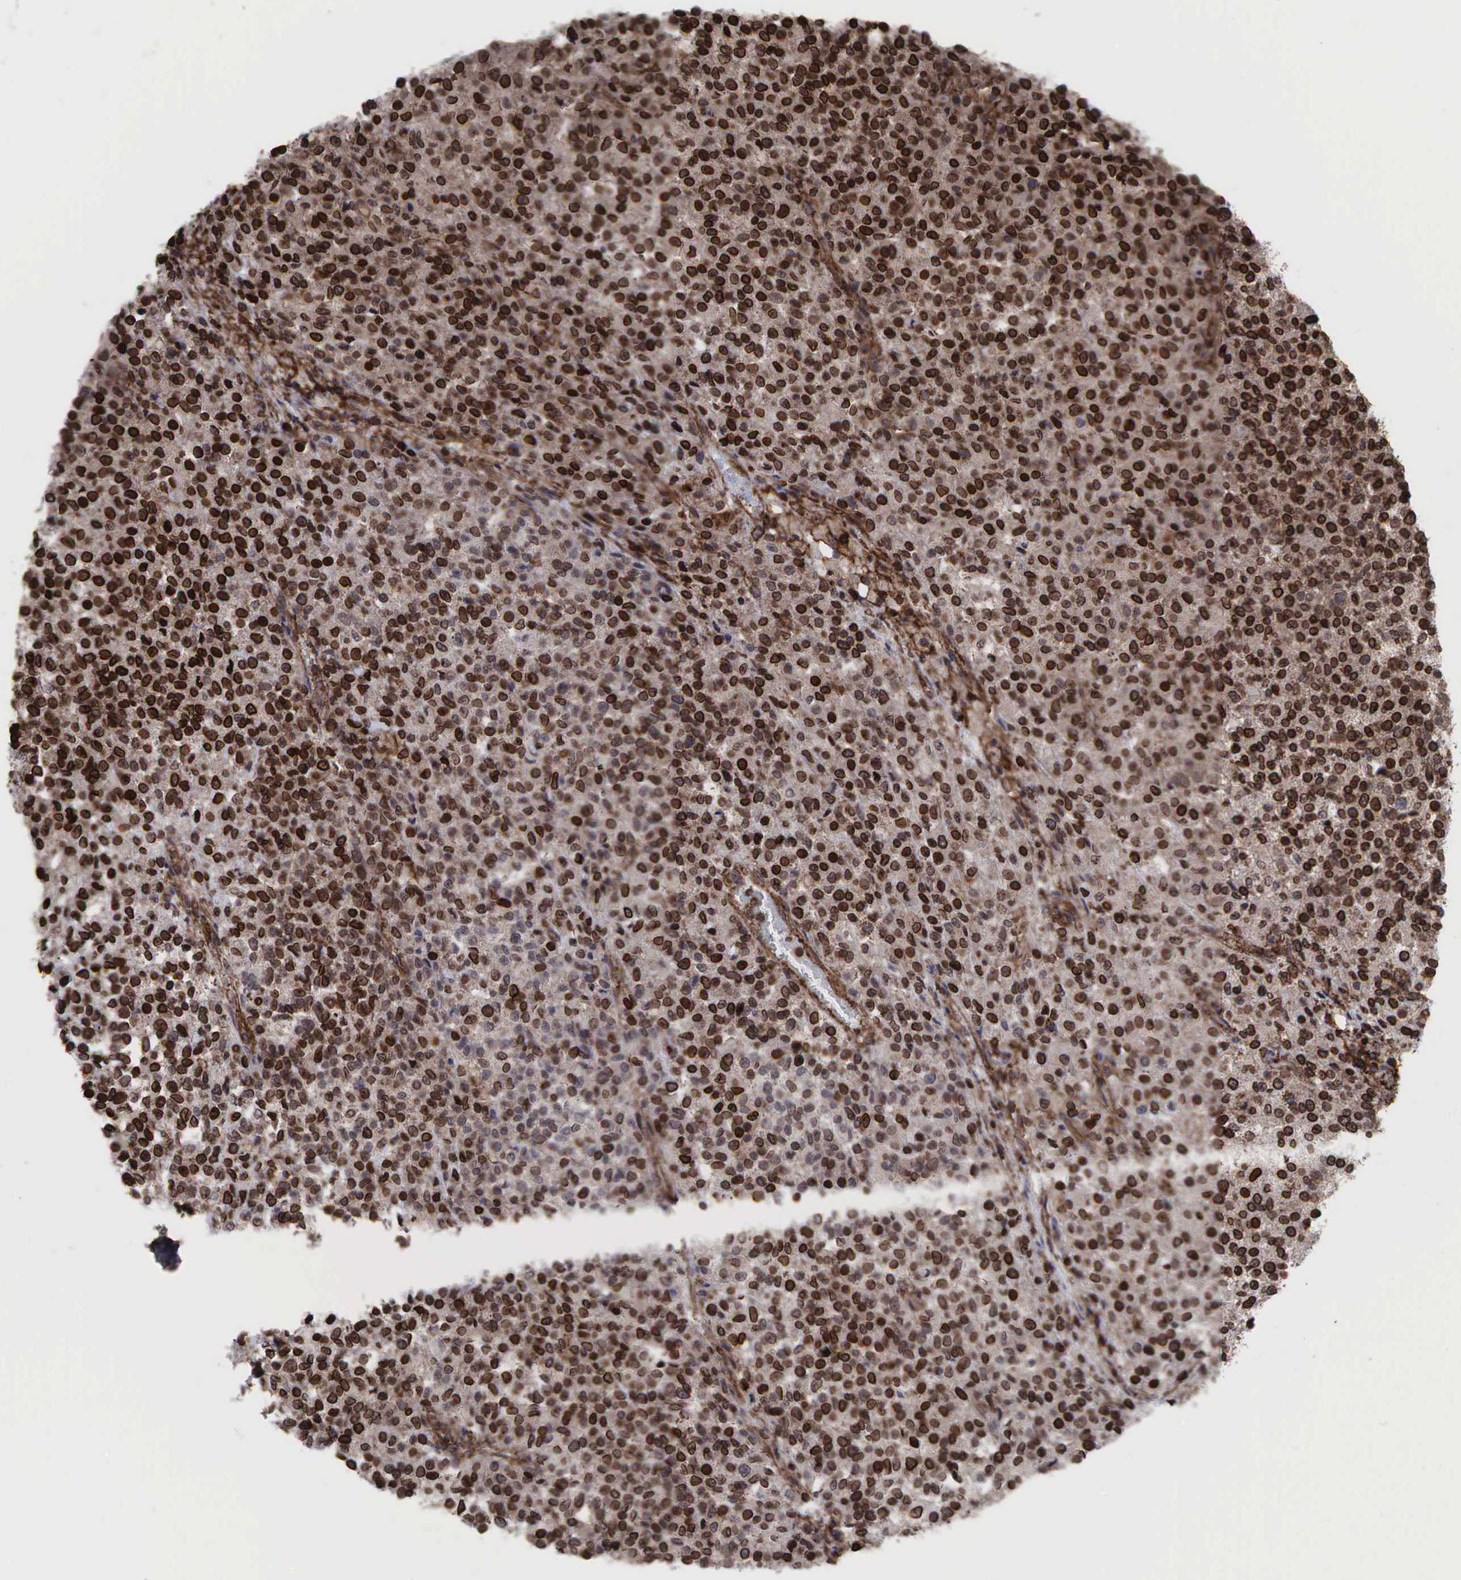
{"staining": {"intensity": "strong", "quantity": ">75%", "location": "nuclear"}, "tissue": "testis cancer", "cell_type": "Tumor cells", "image_type": "cancer", "snomed": [{"axis": "morphology", "description": "Seminoma, NOS"}, {"axis": "topography", "description": "Testis"}], "caption": "DAB immunohistochemical staining of testis cancer reveals strong nuclear protein expression in about >75% of tumor cells.", "gene": "GPRASP1", "patient": {"sex": "male", "age": 59}}